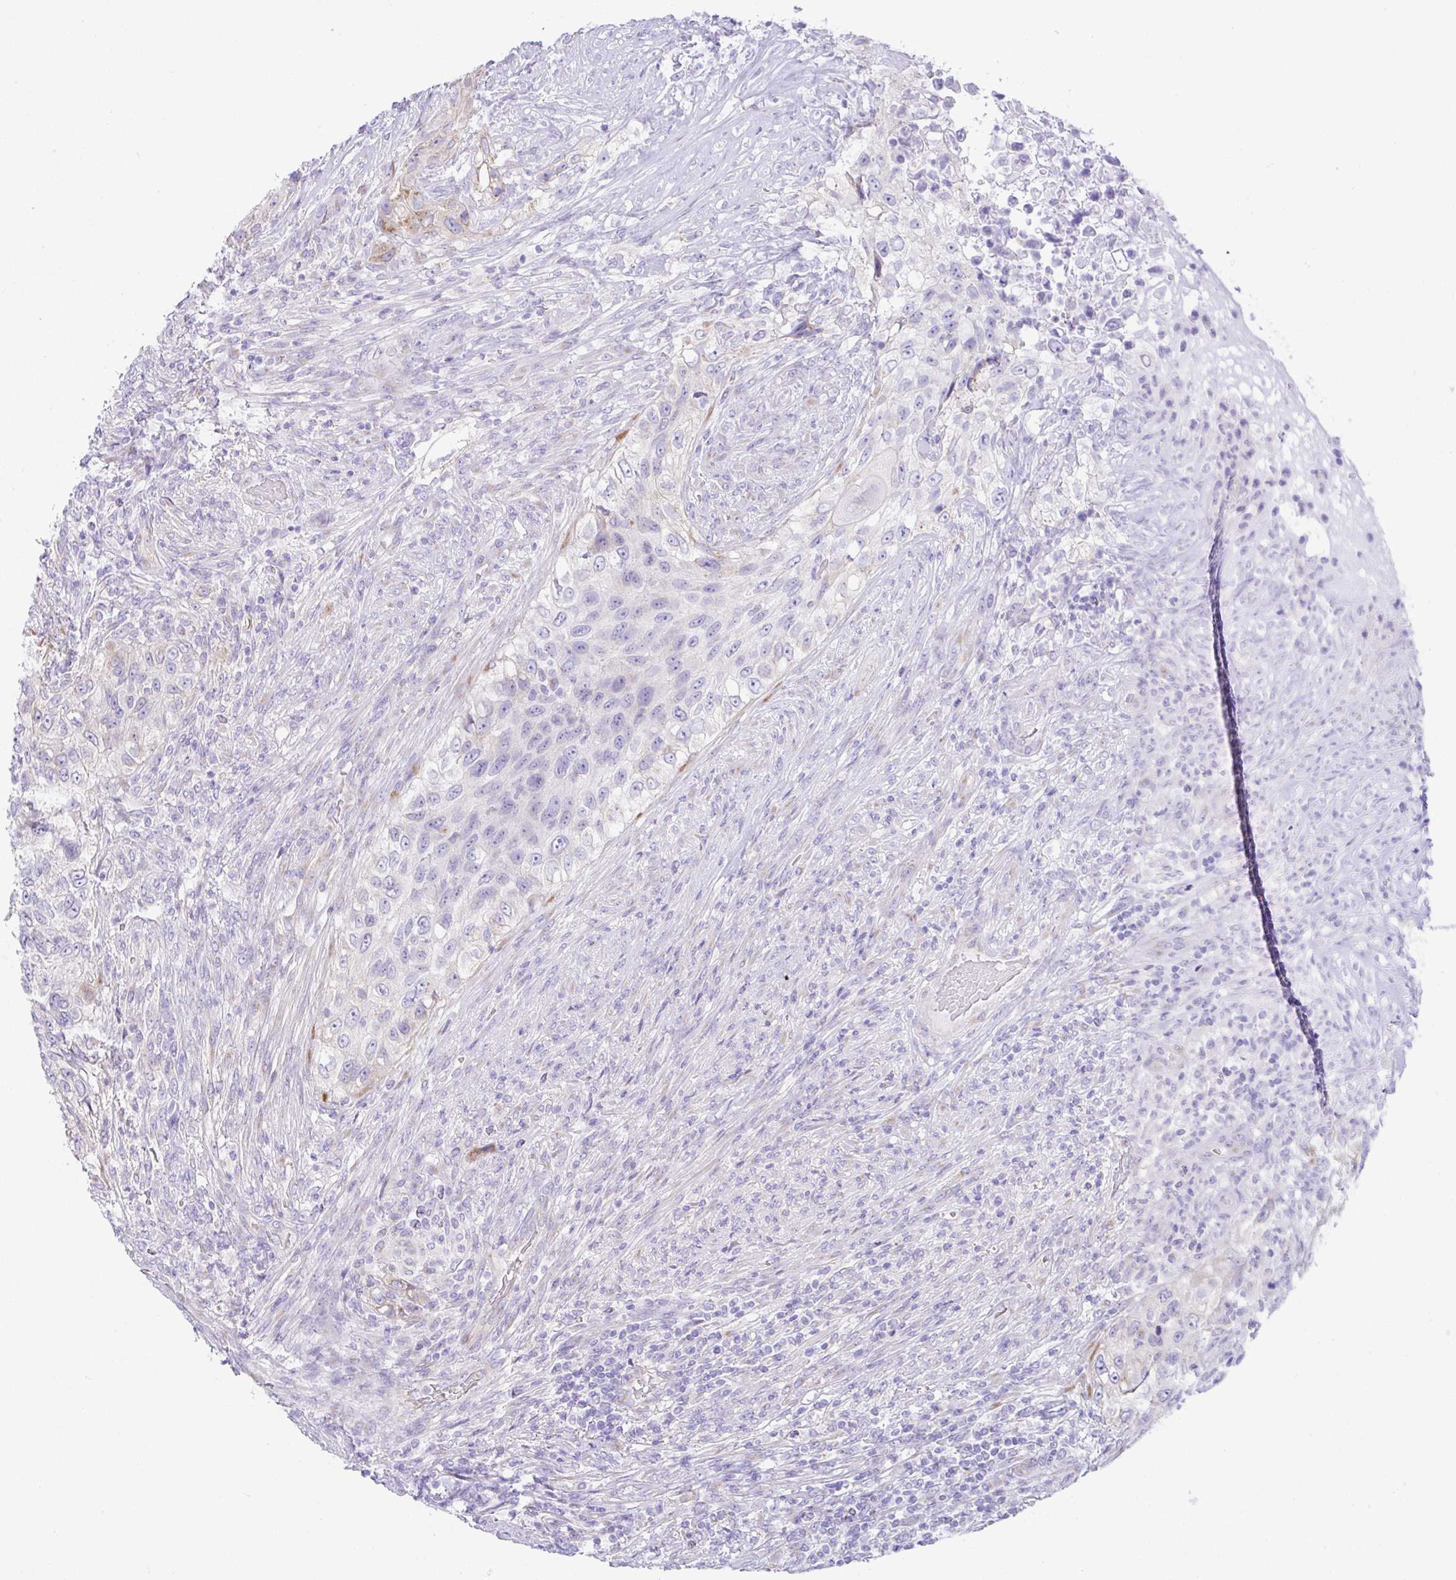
{"staining": {"intensity": "weak", "quantity": "<25%", "location": "cytoplasmic/membranous"}, "tissue": "urothelial cancer", "cell_type": "Tumor cells", "image_type": "cancer", "snomed": [{"axis": "morphology", "description": "Urothelial carcinoma, High grade"}, {"axis": "topography", "description": "Urinary bladder"}], "caption": "An image of urothelial cancer stained for a protein reveals no brown staining in tumor cells. (Brightfield microscopy of DAB immunohistochemistry at high magnification).", "gene": "FAM177A1", "patient": {"sex": "female", "age": 60}}